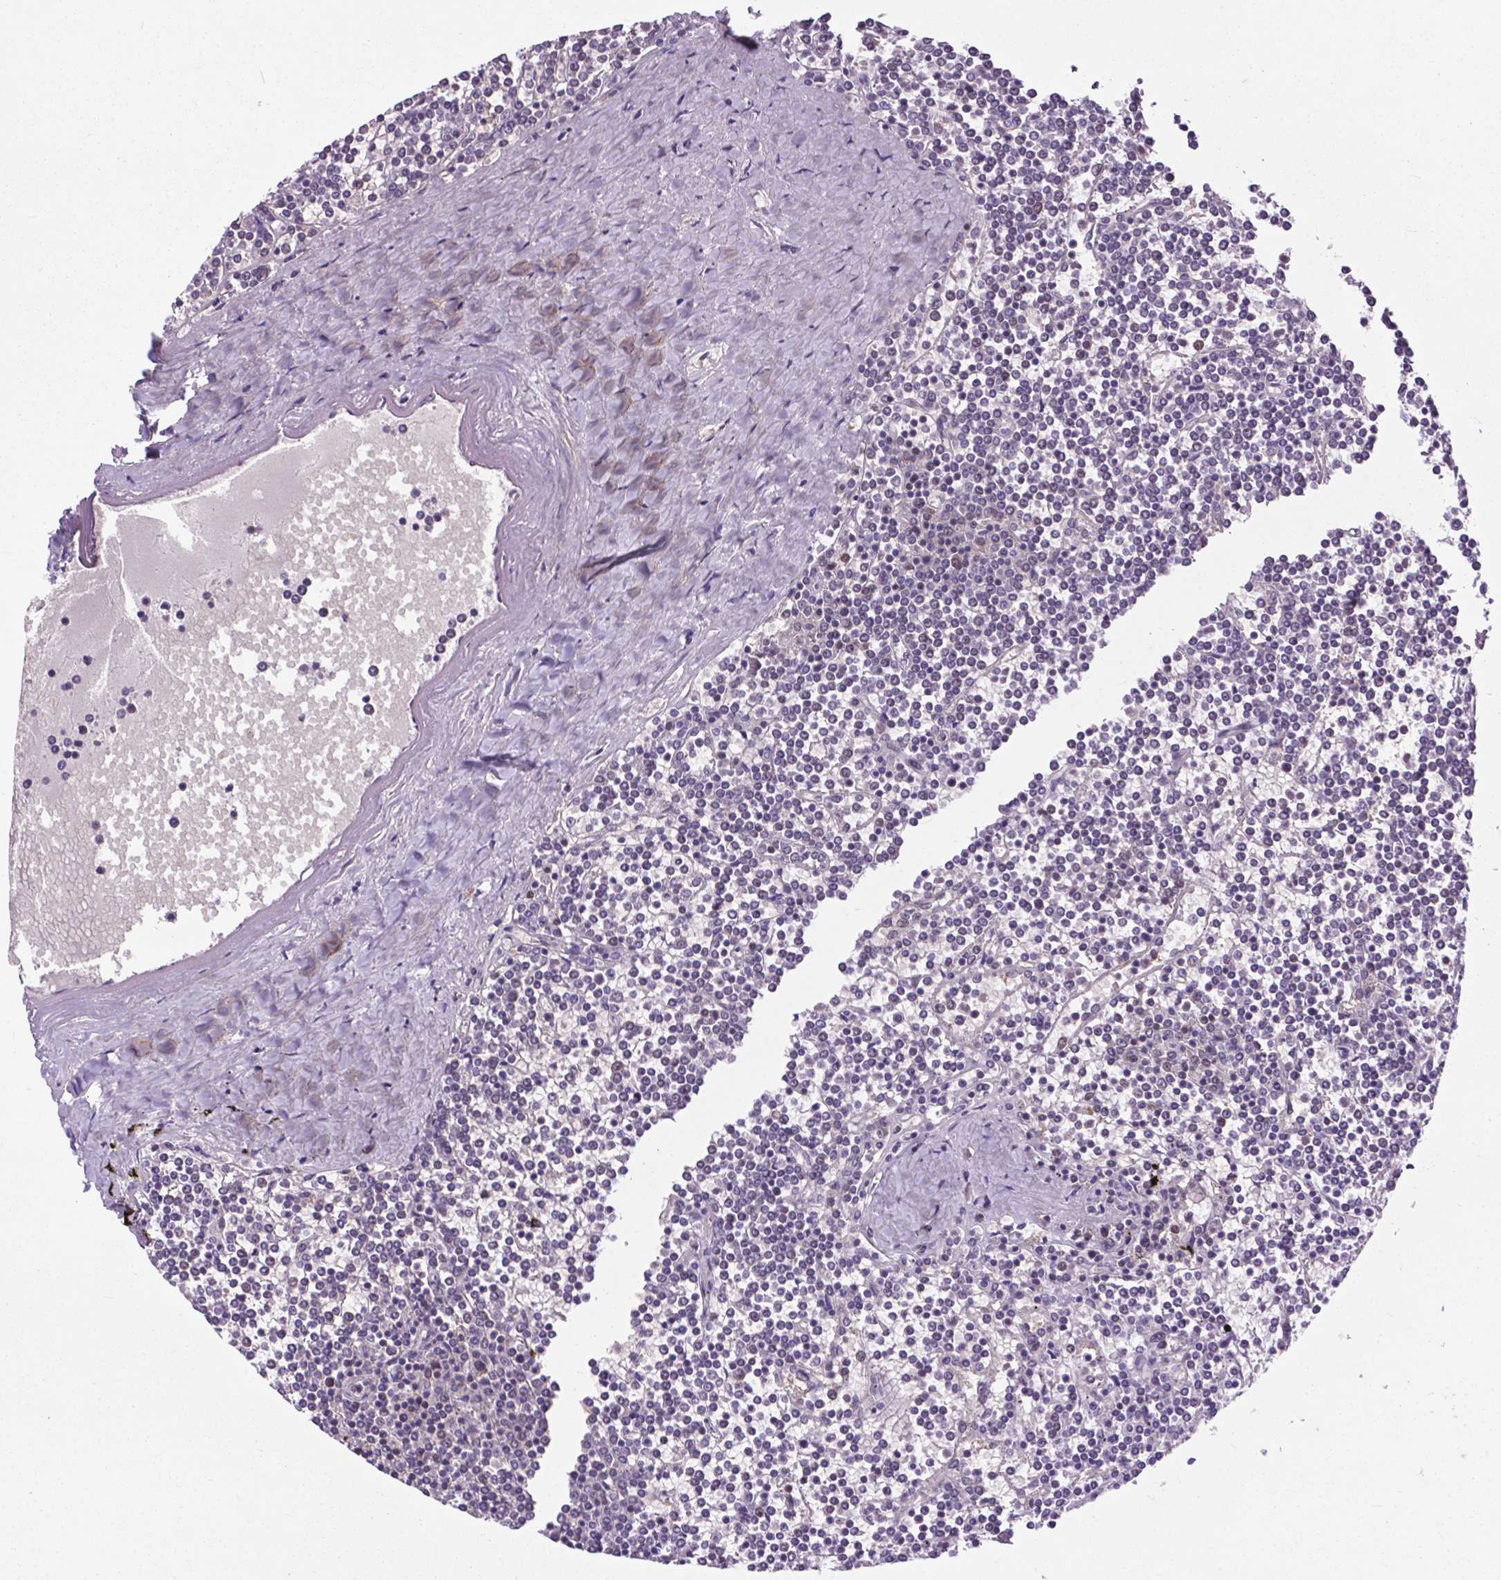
{"staining": {"intensity": "negative", "quantity": "none", "location": "none"}, "tissue": "lymphoma", "cell_type": "Tumor cells", "image_type": "cancer", "snomed": [{"axis": "morphology", "description": "Malignant lymphoma, non-Hodgkin's type, Low grade"}, {"axis": "topography", "description": "Spleen"}], "caption": "The image exhibits no staining of tumor cells in malignant lymphoma, non-Hodgkin's type (low-grade).", "gene": "FAF1", "patient": {"sex": "female", "age": 19}}